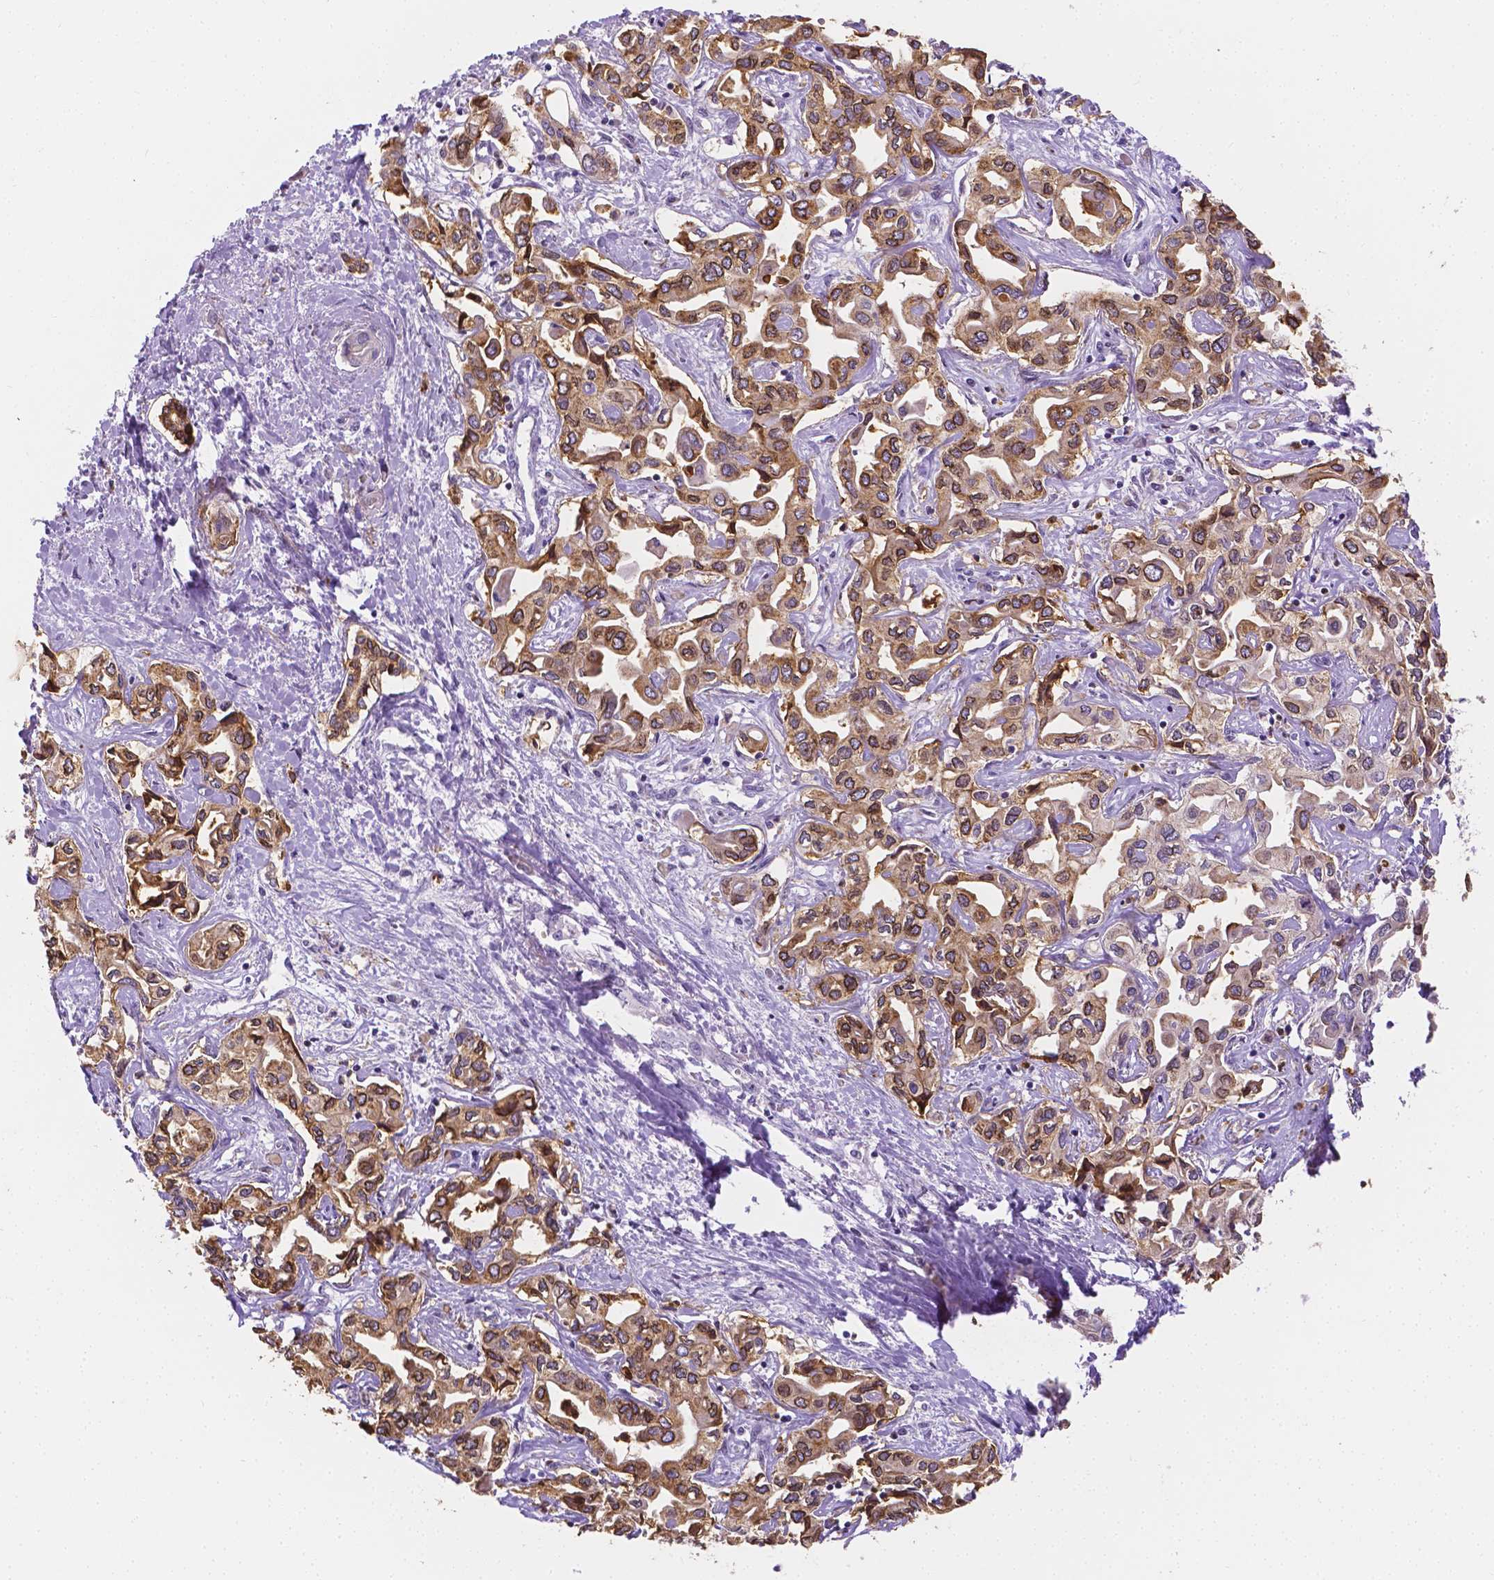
{"staining": {"intensity": "weak", "quantity": ">75%", "location": "cytoplasmic/membranous"}, "tissue": "liver cancer", "cell_type": "Tumor cells", "image_type": "cancer", "snomed": [{"axis": "morphology", "description": "Cholangiocarcinoma"}, {"axis": "topography", "description": "Liver"}], "caption": "IHC (DAB (3,3'-diaminobenzidine)) staining of liver cholangiocarcinoma shows weak cytoplasmic/membranous protein staining in approximately >75% of tumor cells.", "gene": "ZNRD2", "patient": {"sex": "female", "age": 64}}